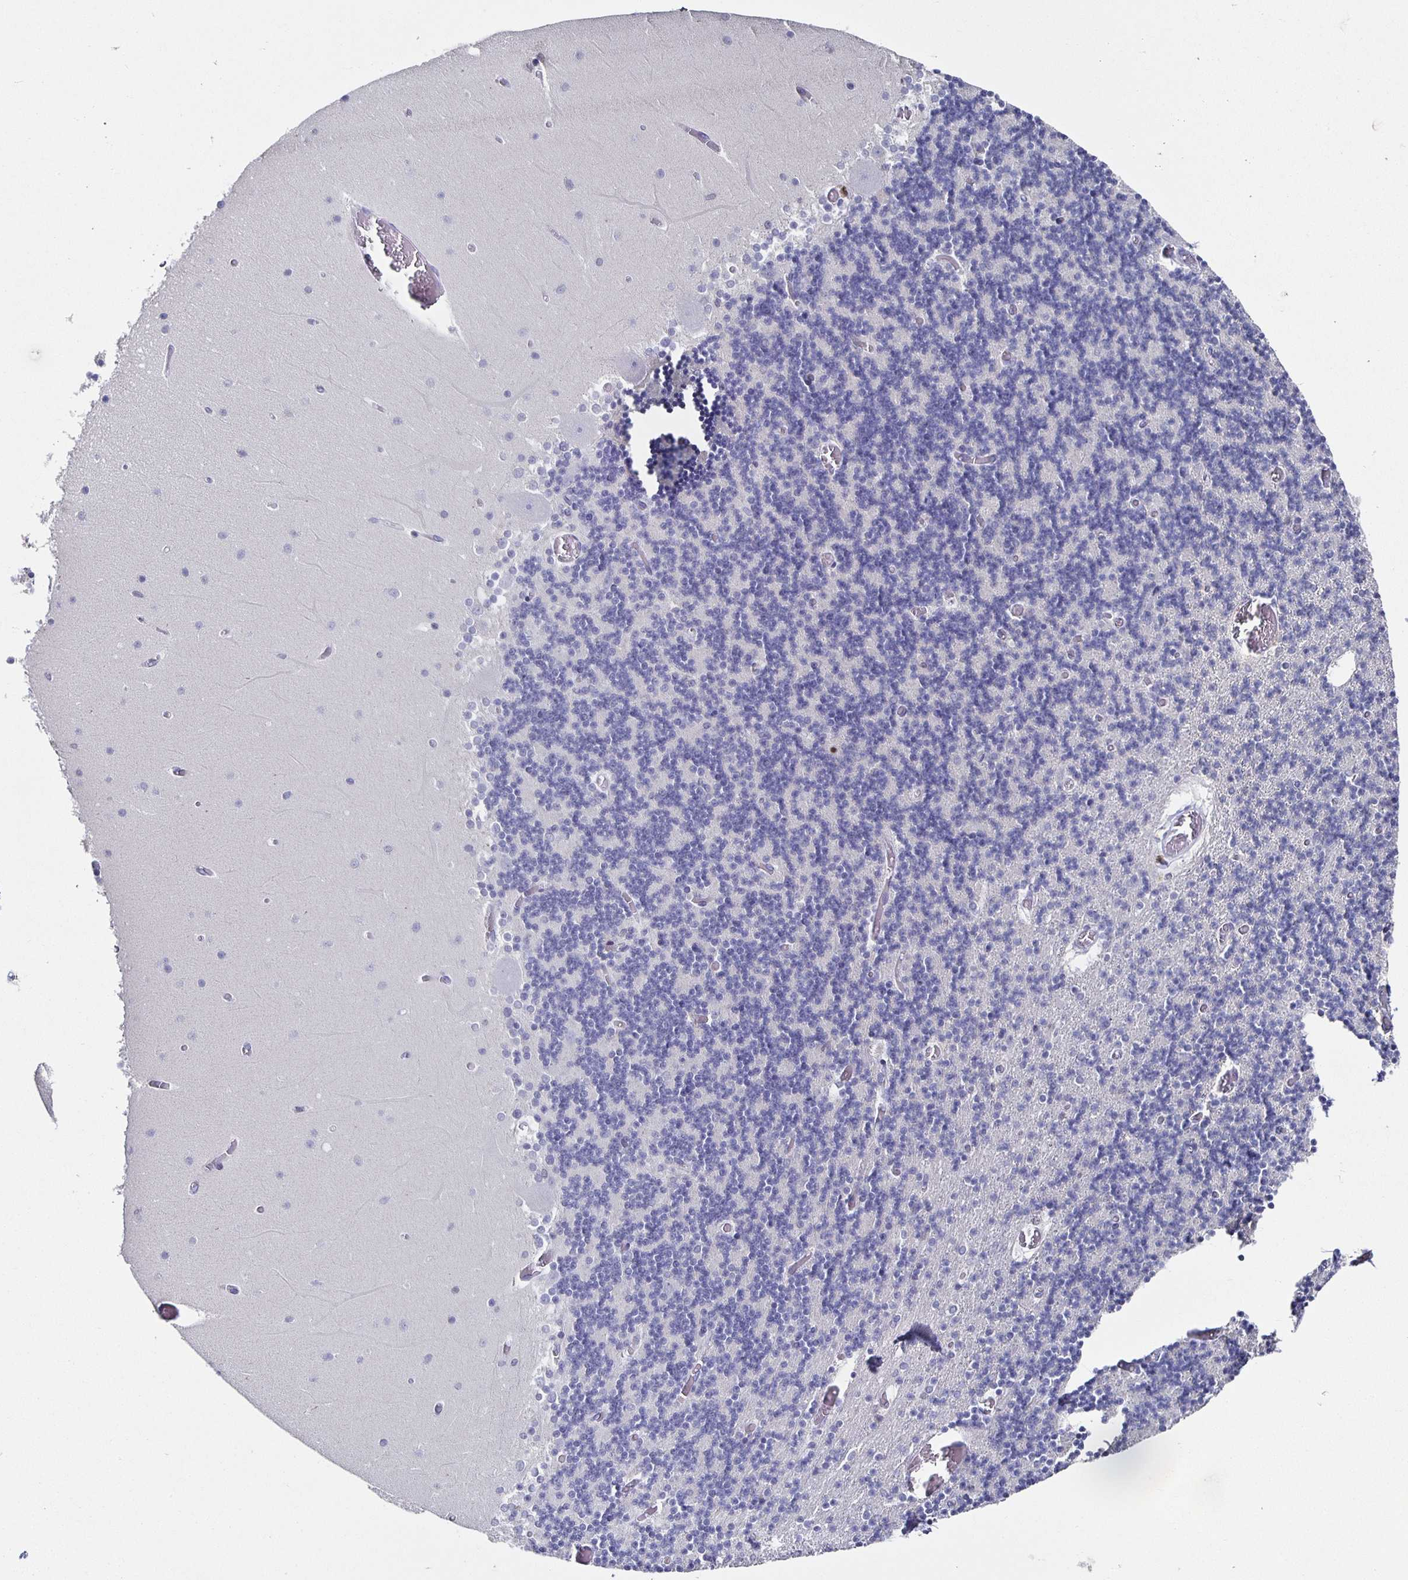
{"staining": {"intensity": "negative", "quantity": "none", "location": "none"}, "tissue": "cerebellum", "cell_type": "Cells in granular layer", "image_type": "normal", "snomed": [{"axis": "morphology", "description": "Normal tissue, NOS"}, {"axis": "topography", "description": "Cerebellum"}], "caption": "Immunohistochemical staining of unremarkable human cerebellum exhibits no significant positivity in cells in granular layer.", "gene": "RUNX2", "patient": {"sex": "female", "age": 28}}